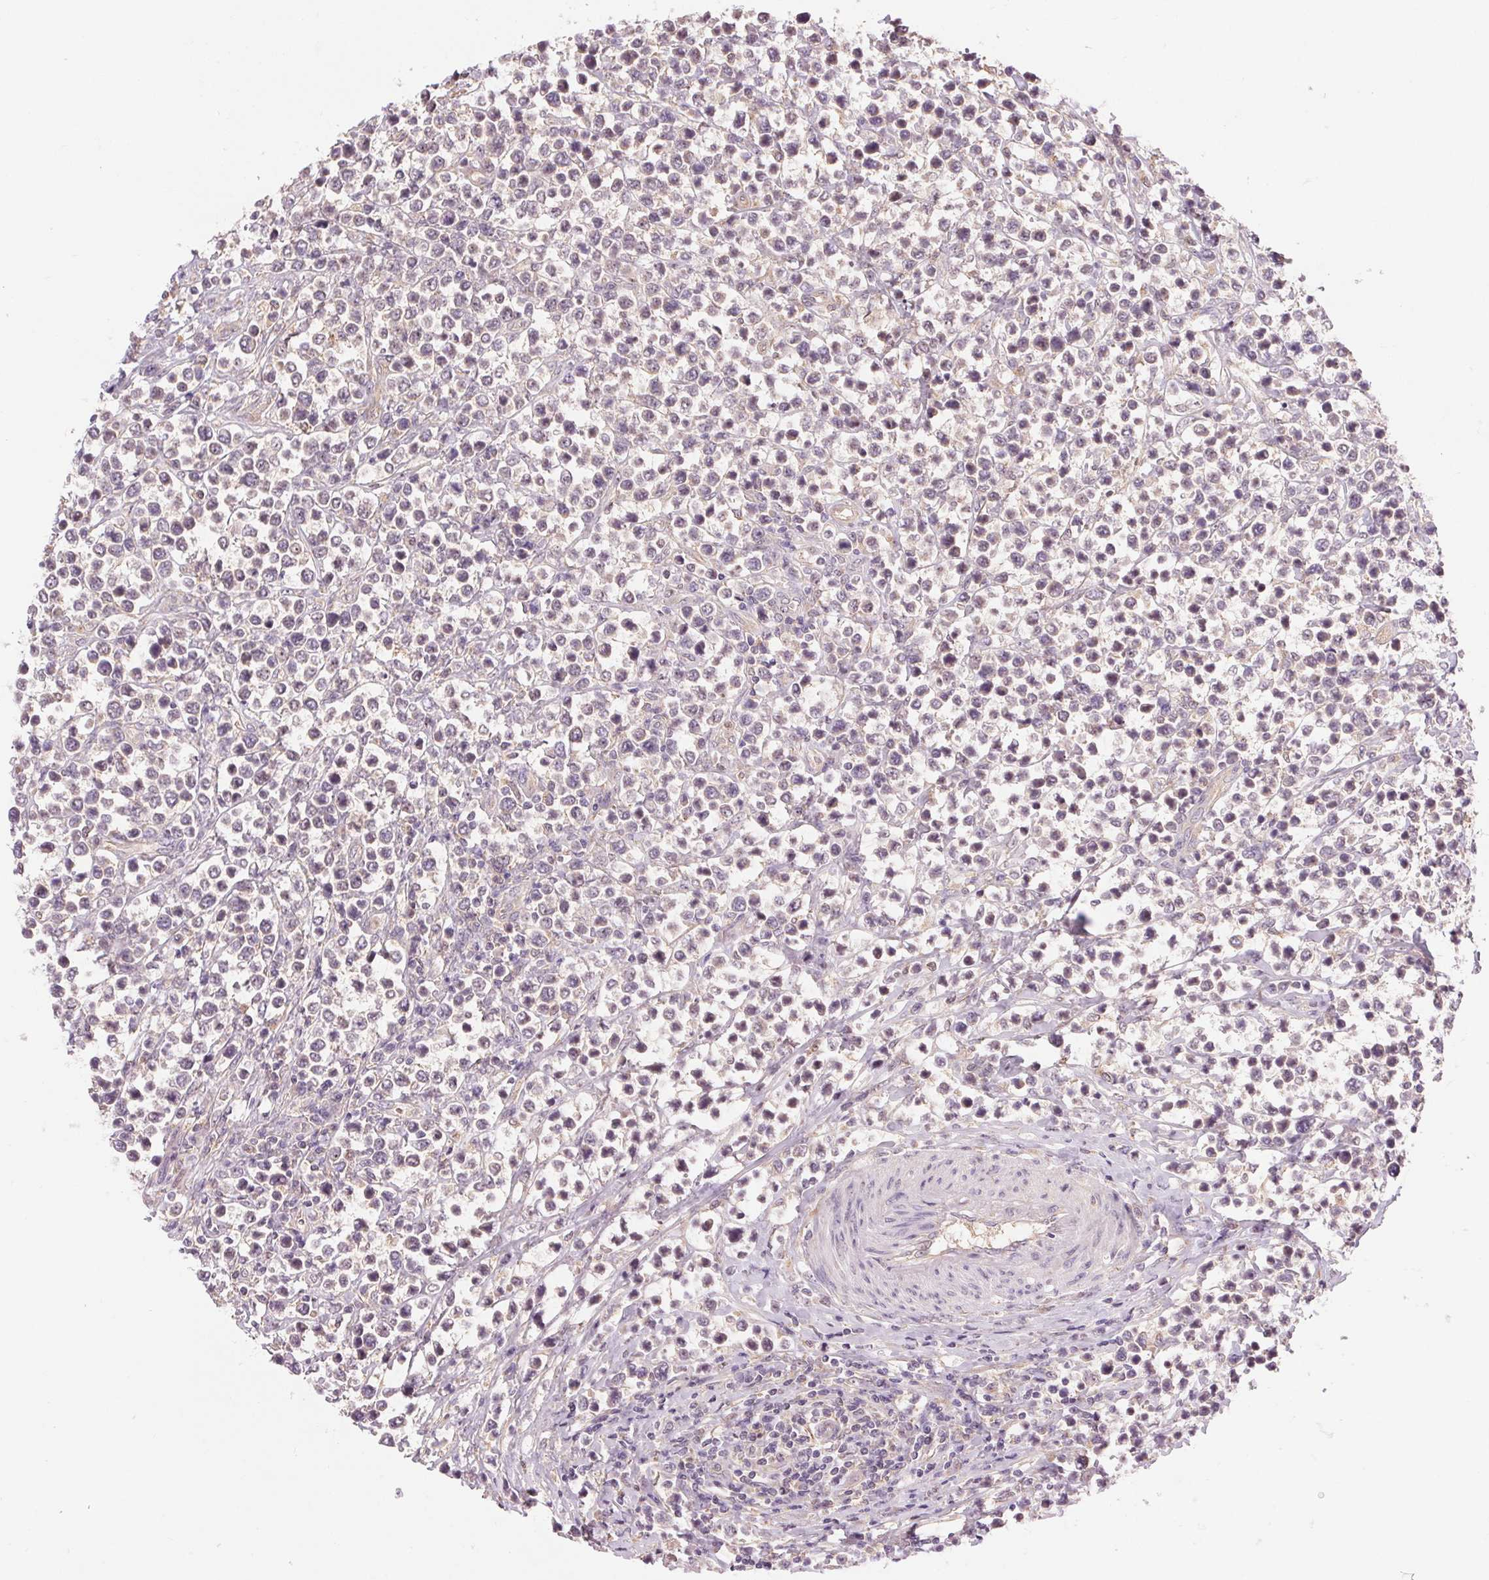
{"staining": {"intensity": "negative", "quantity": "none", "location": "none"}, "tissue": "lymphoma", "cell_type": "Tumor cells", "image_type": "cancer", "snomed": [{"axis": "morphology", "description": "Malignant lymphoma, non-Hodgkin's type, High grade"}, {"axis": "topography", "description": "Soft tissue"}], "caption": "DAB (3,3'-diaminobenzidine) immunohistochemical staining of lymphoma displays no significant staining in tumor cells.", "gene": "RANBP3L", "patient": {"sex": "female", "age": 56}}